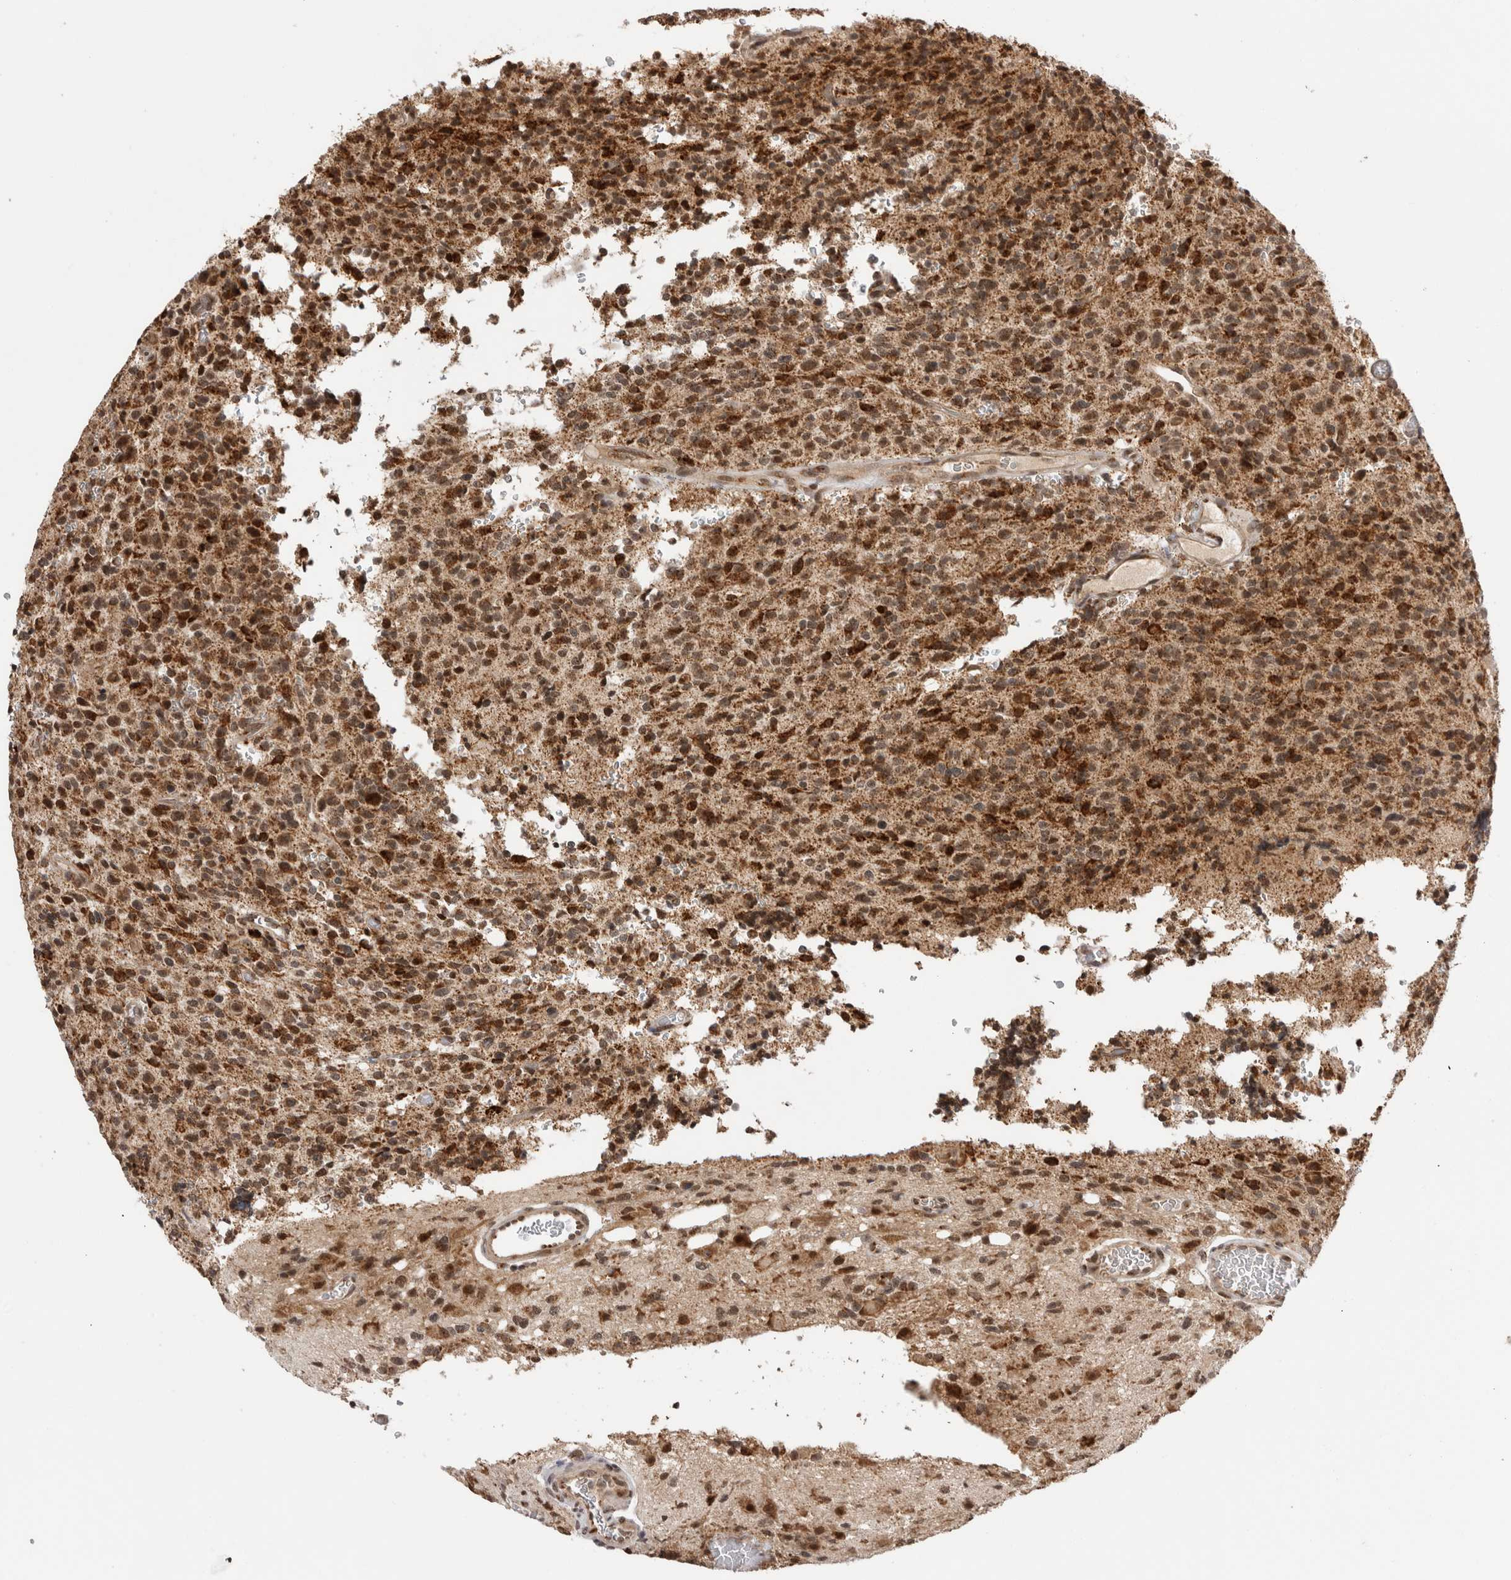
{"staining": {"intensity": "moderate", "quantity": ">75%", "location": "cytoplasmic/membranous,nuclear"}, "tissue": "glioma", "cell_type": "Tumor cells", "image_type": "cancer", "snomed": [{"axis": "morphology", "description": "Glioma, malignant, High grade"}, {"axis": "topography", "description": "Brain"}], "caption": "Approximately >75% of tumor cells in glioma show moderate cytoplasmic/membranous and nuclear protein positivity as visualized by brown immunohistochemical staining.", "gene": "TMEM65", "patient": {"sex": "male", "age": 34}}